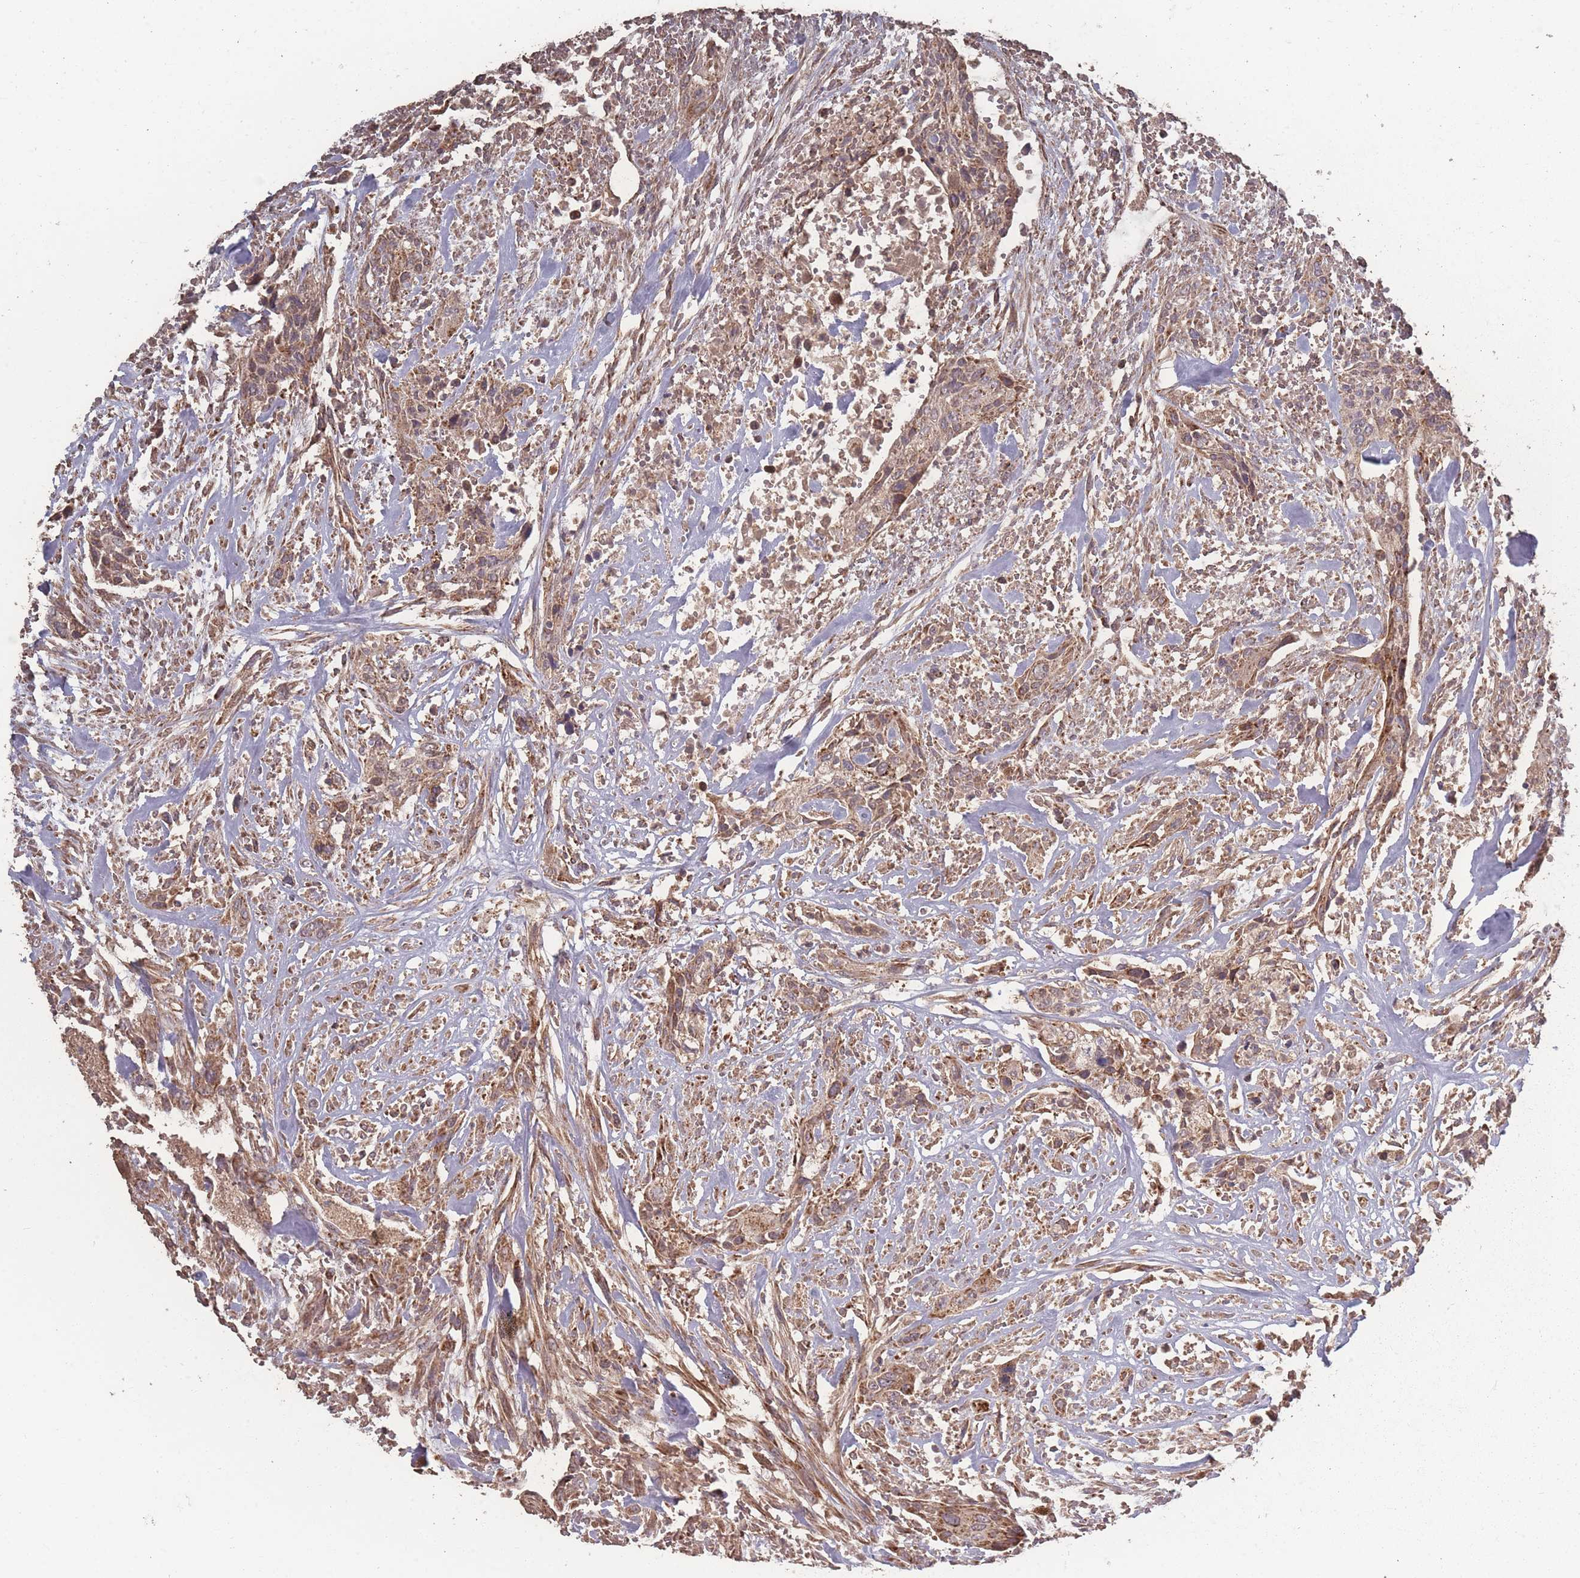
{"staining": {"intensity": "moderate", "quantity": ">75%", "location": "cytoplasmic/membranous"}, "tissue": "urothelial cancer", "cell_type": "Tumor cells", "image_type": "cancer", "snomed": [{"axis": "morphology", "description": "Urothelial carcinoma, High grade"}, {"axis": "topography", "description": "Urinary bladder"}], "caption": "About >75% of tumor cells in urothelial cancer exhibit moderate cytoplasmic/membranous protein expression as visualized by brown immunohistochemical staining.", "gene": "LYRM7", "patient": {"sex": "male", "age": 35}}